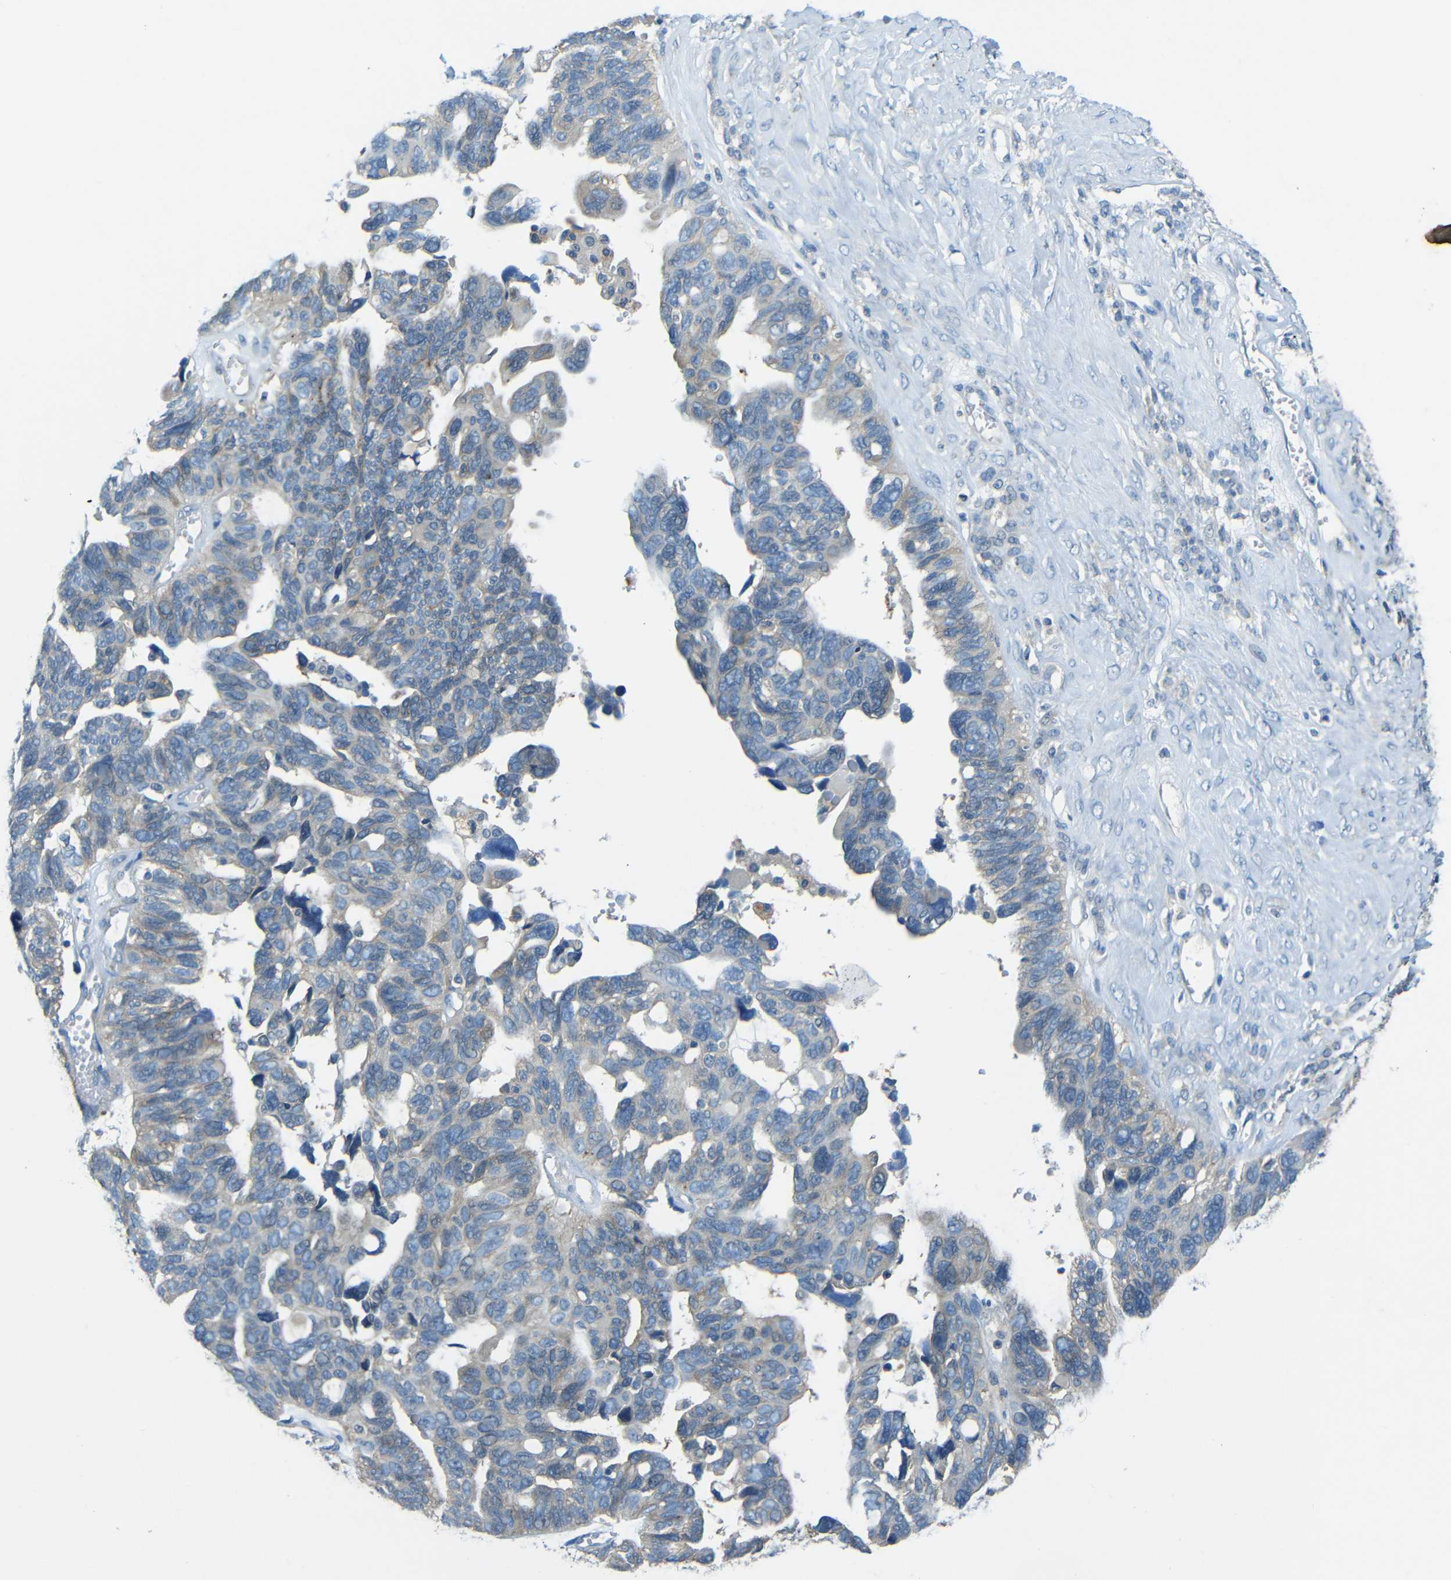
{"staining": {"intensity": "weak", "quantity": "<25%", "location": "cytoplasmic/membranous"}, "tissue": "ovarian cancer", "cell_type": "Tumor cells", "image_type": "cancer", "snomed": [{"axis": "morphology", "description": "Cystadenocarcinoma, serous, NOS"}, {"axis": "topography", "description": "Ovary"}], "caption": "Tumor cells show no significant protein positivity in ovarian cancer (serous cystadenocarcinoma).", "gene": "CYP26B1", "patient": {"sex": "female", "age": 79}}